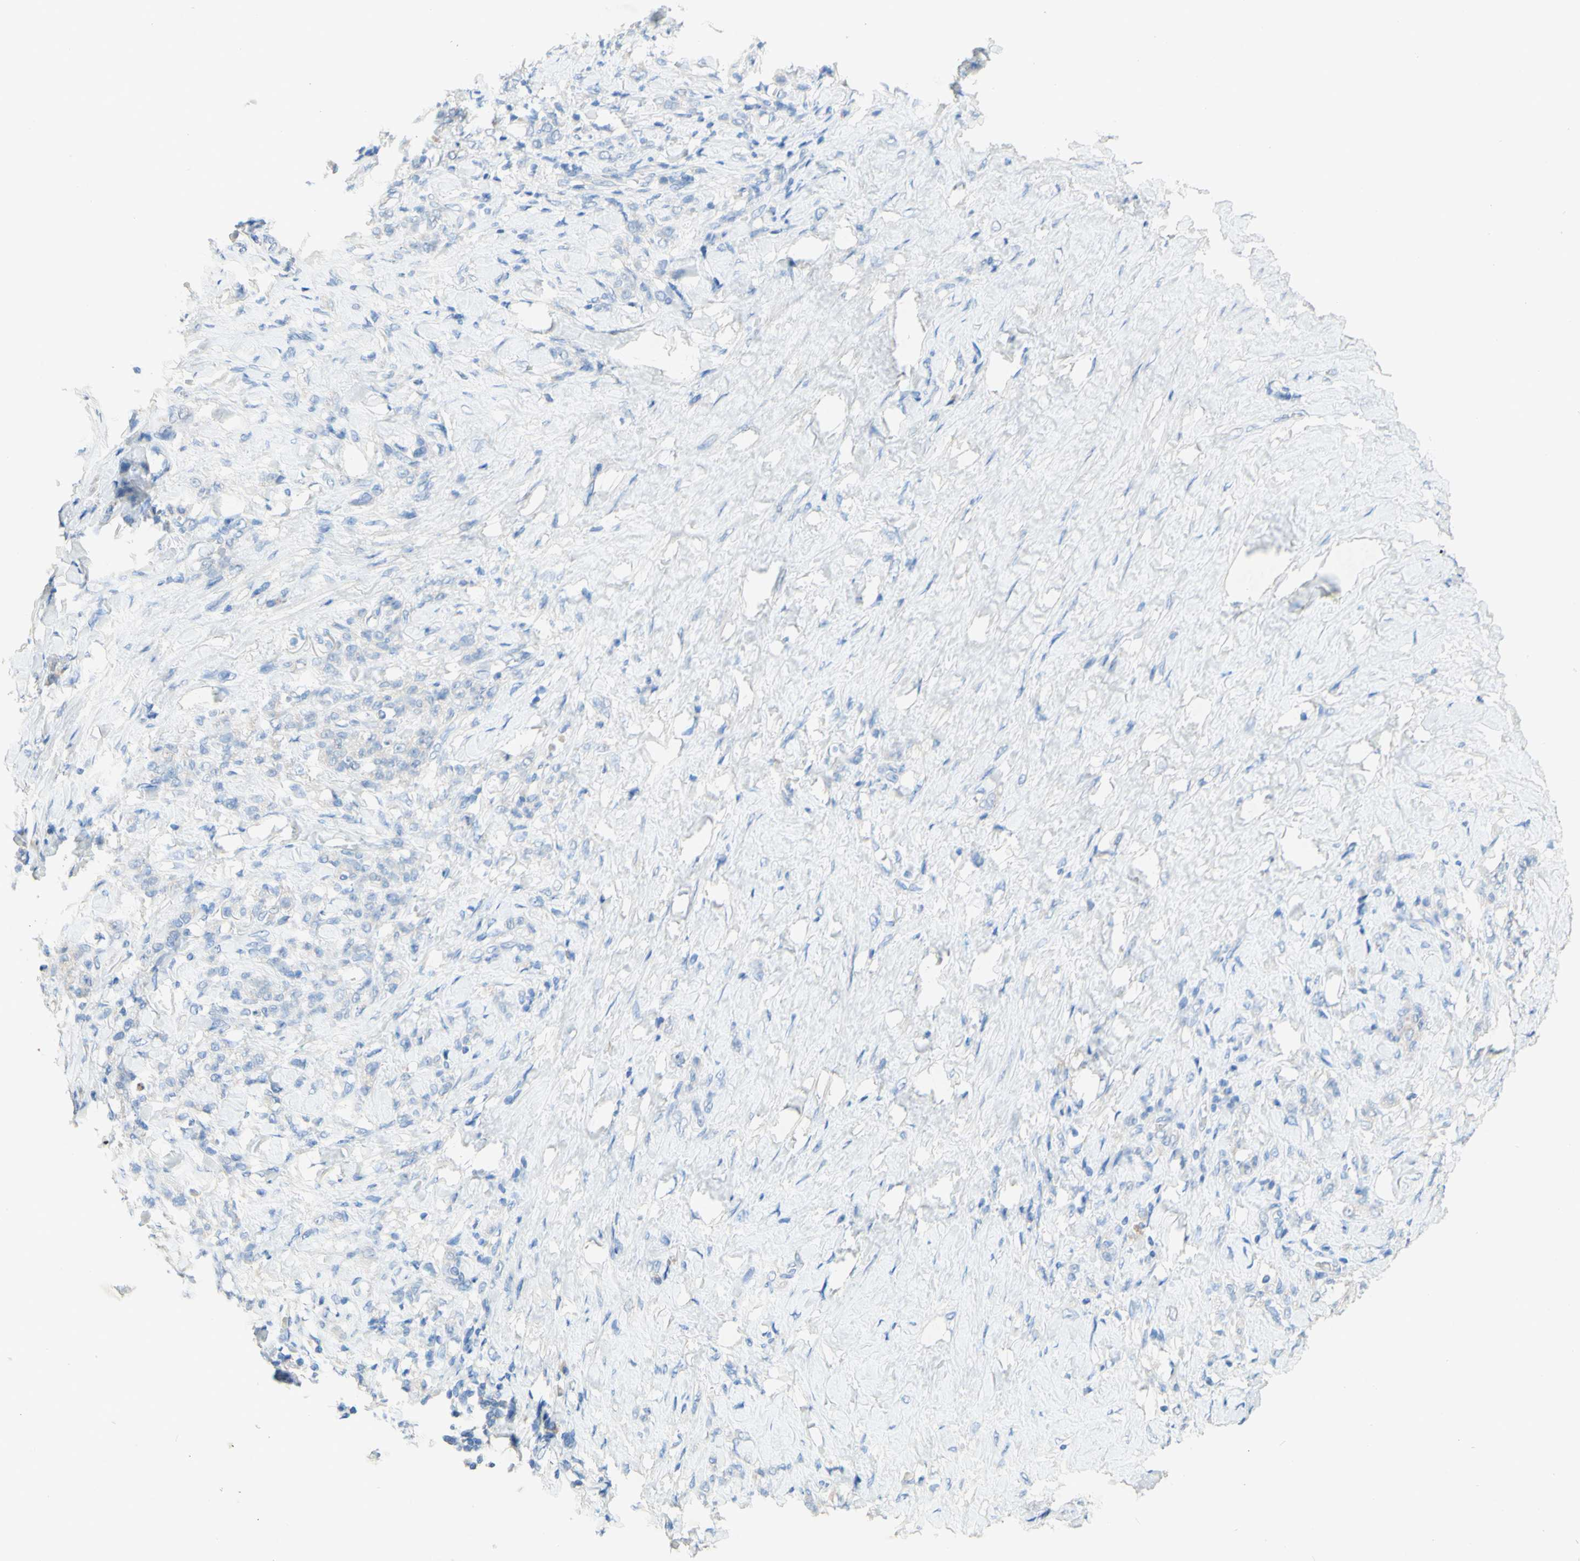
{"staining": {"intensity": "negative", "quantity": "none", "location": "none"}, "tissue": "stomach cancer", "cell_type": "Tumor cells", "image_type": "cancer", "snomed": [{"axis": "morphology", "description": "Adenocarcinoma, NOS"}, {"axis": "topography", "description": "Stomach"}], "caption": "Stomach cancer stained for a protein using immunohistochemistry (IHC) demonstrates no staining tumor cells.", "gene": "ACADL", "patient": {"sex": "male", "age": 82}}